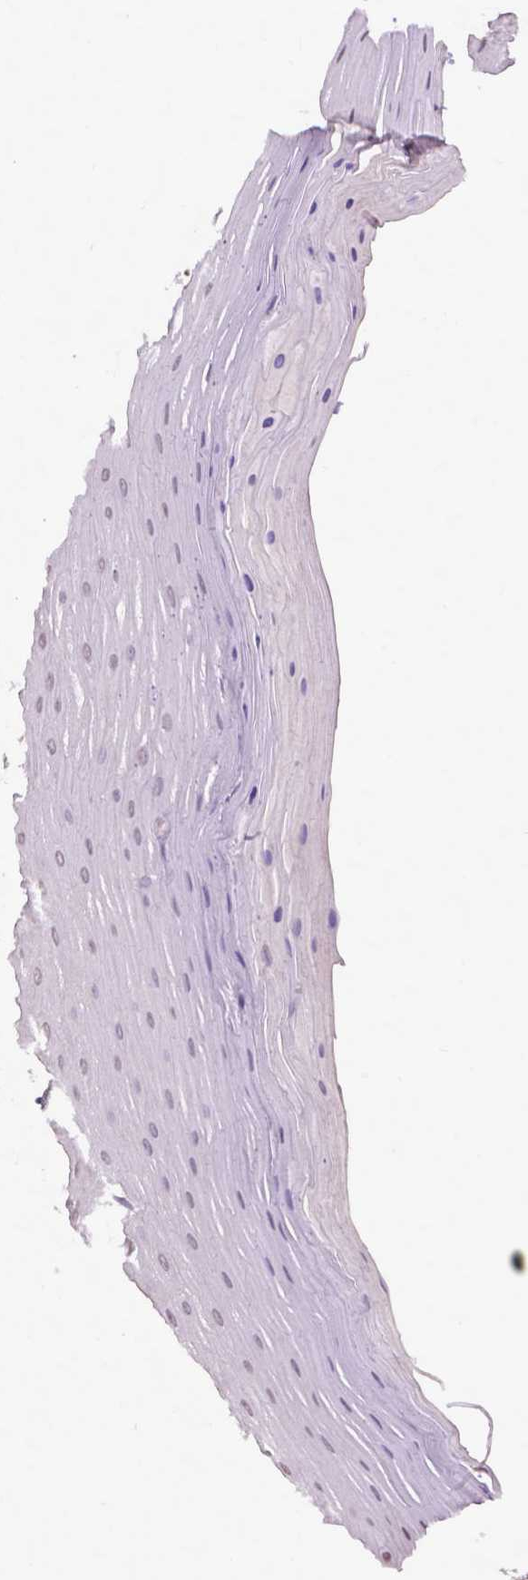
{"staining": {"intensity": "negative", "quantity": "none", "location": "none"}, "tissue": "oral mucosa", "cell_type": "Squamous epithelial cells", "image_type": "normal", "snomed": [{"axis": "morphology", "description": "Normal tissue, NOS"}, {"axis": "morphology", "description": "Squamous cell carcinoma, NOS"}, {"axis": "topography", "description": "Oral tissue"}, {"axis": "topography", "description": "Tounge, NOS"}, {"axis": "topography", "description": "Head-Neck"}], "caption": "Squamous epithelial cells show no significant staining in benign oral mucosa.", "gene": "CPM", "patient": {"sex": "male", "age": 62}}